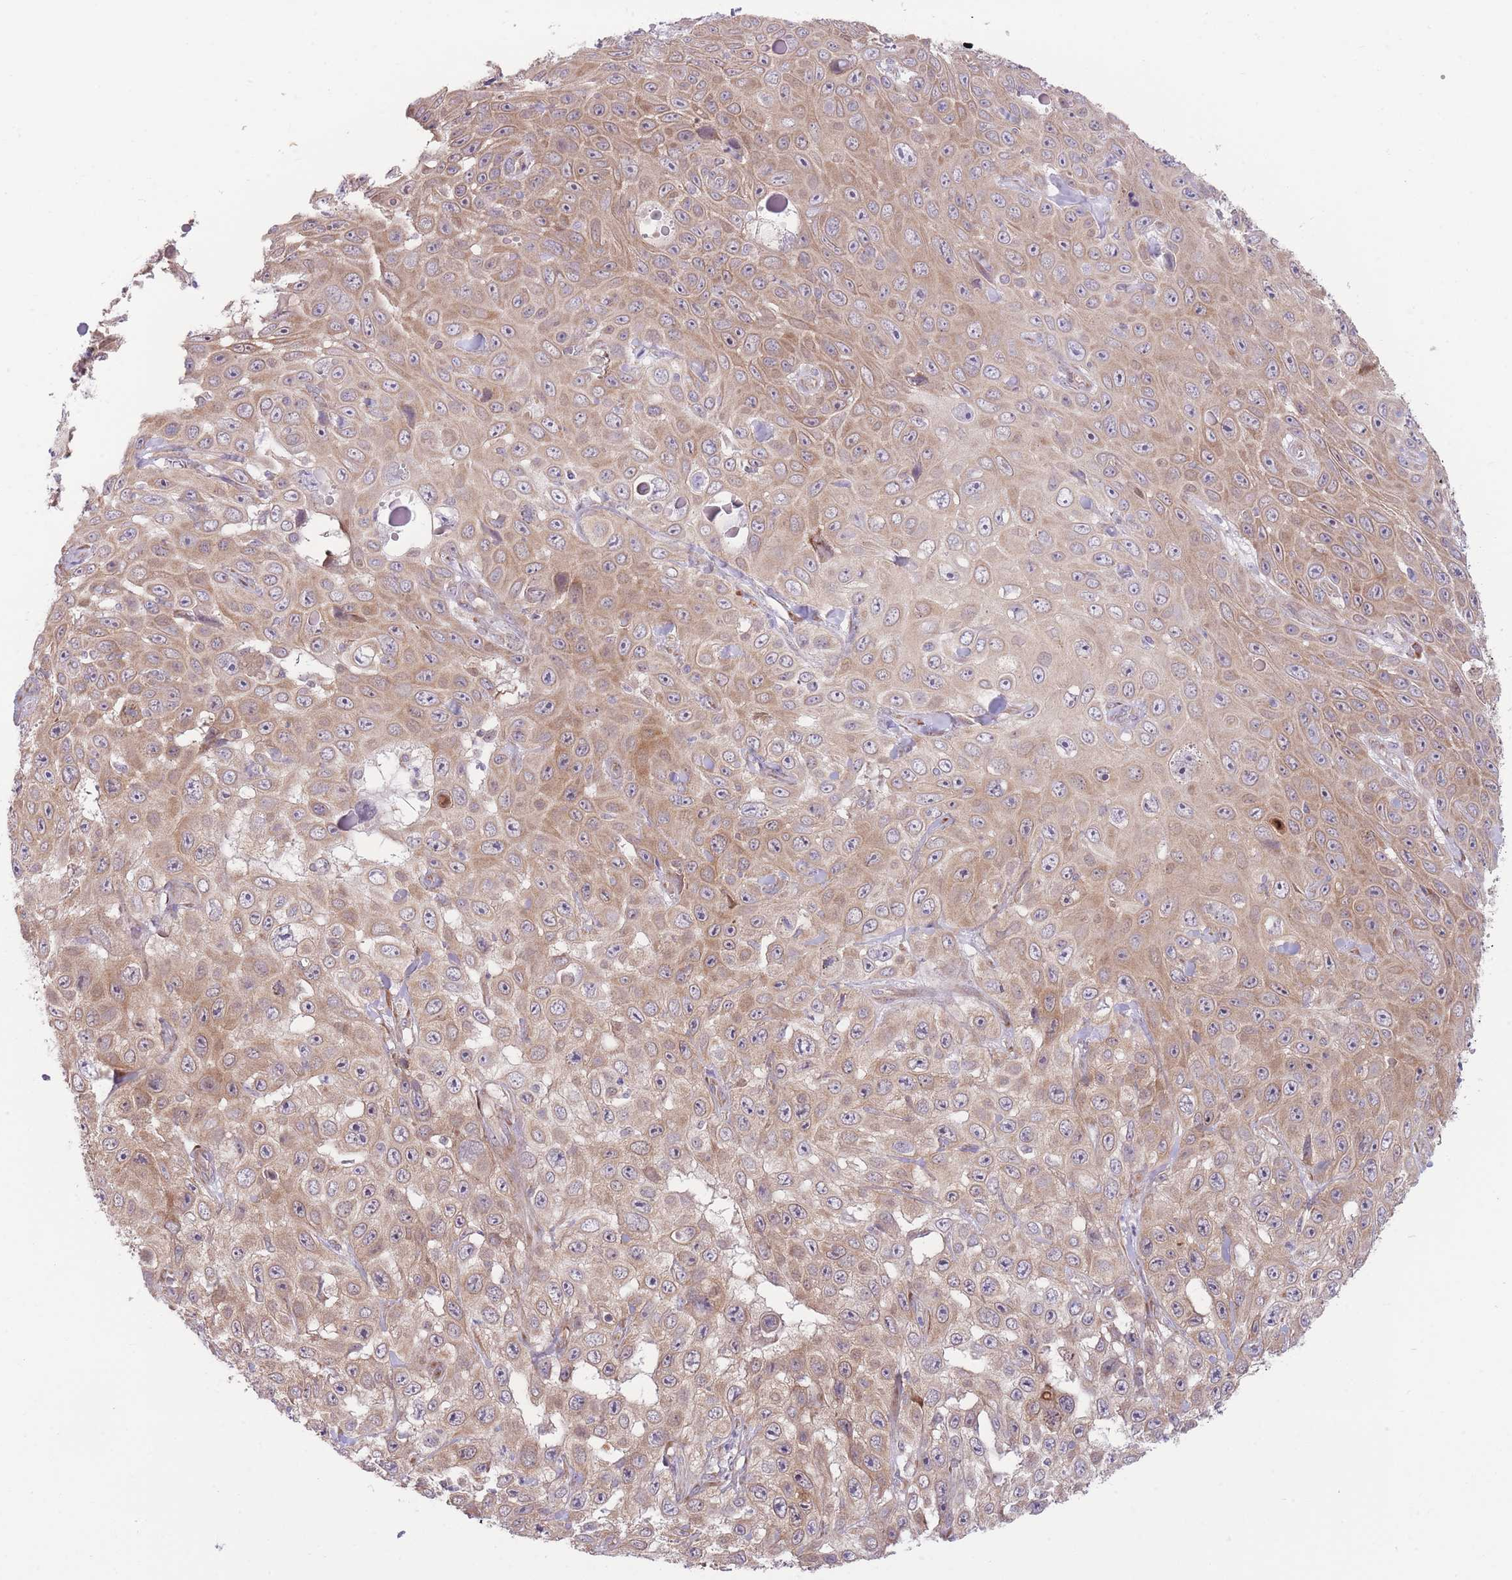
{"staining": {"intensity": "moderate", "quantity": ">75%", "location": "cytoplasmic/membranous"}, "tissue": "skin cancer", "cell_type": "Tumor cells", "image_type": "cancer", "snomed": [{"axis": "morphology", "description": "Squamous cell carcinoma, NOS"}, {"axis": "topography", "description": "Skin"}], "caption": "IHC photomicrograph of neoplastic tissue: squamous cell carcinoma (skin) stained using IHC displays medium levels of moderate protein expression localized specifically in the cytoplasmic/membranous of tumor cells, appearing as a cytoplasmic/membranous brown color.", "gene": "BOLA2B", "patient": {"sex": "male", "age": 82}}